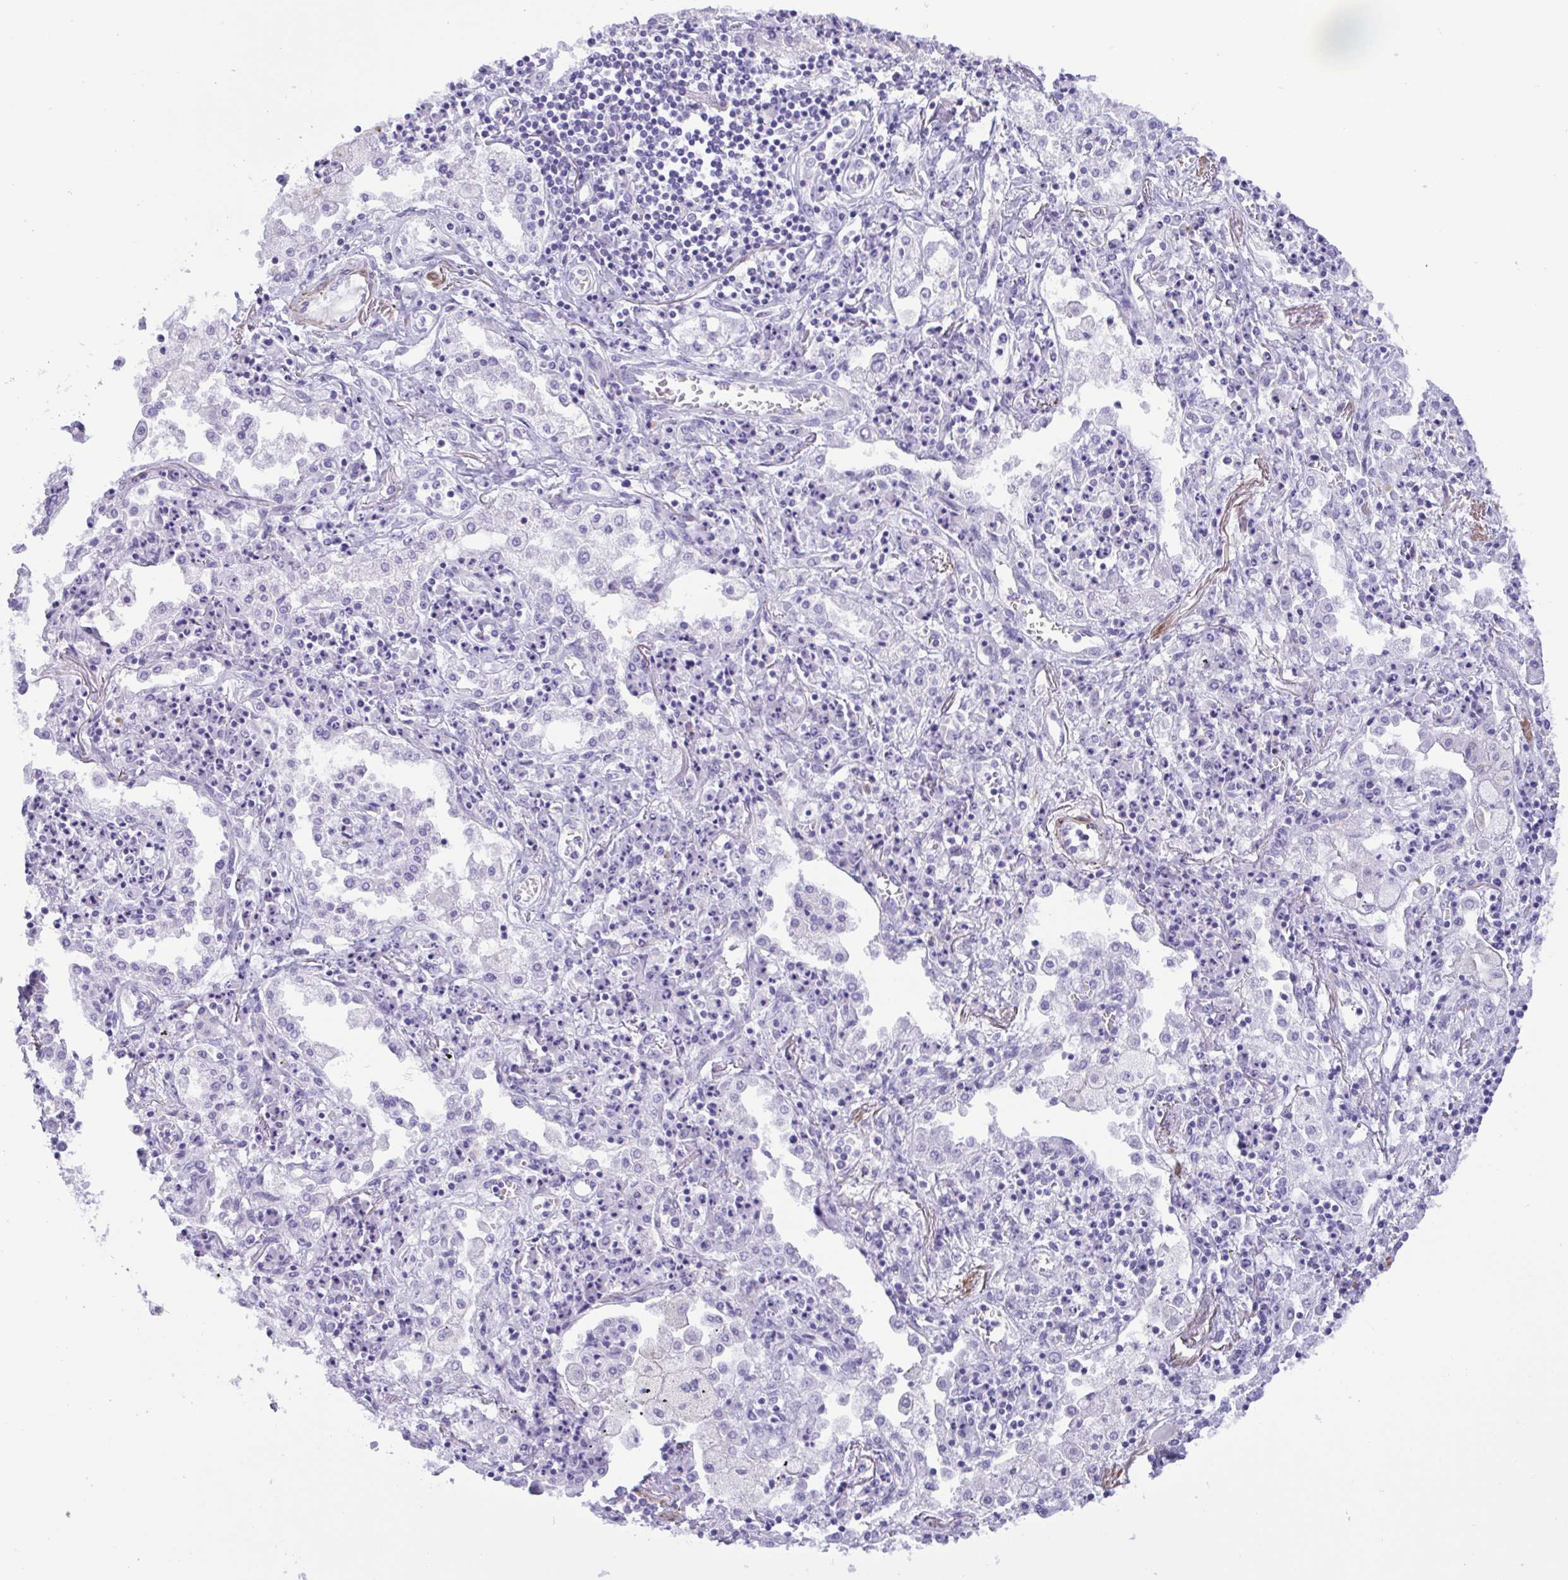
{"staining": {"intensity": "negative", "quantity": "none", "location": "none"}, "tissue": "lung cancer", "cell_type": "Tumor cells", "image_type": "cancer", "snomed": [{"axis": "morphology", "description": "Squamous cell carcinoma, NOS"}, {"axis": "morphology", "description": "Squamous cell carcinoma, metastatic, NOS"}, {"axis": "topography", "description": "Lung"}, {"axis": "topography", "description": "Pleura, NOS"}], "caption": "An immunohistochemistry micrograph of metastatic squamous cell carcinoma (lung) is shown. There is no staining in tumor cells of metastatic squamous cell carcinoma (lung). (DAB (3,3'-diaminobenzidine) immunohistochemistry visualized using brightfield microscopy, high magnification).", "gene": "MYL7", "patient": {"sex": "male", "age": 72}}